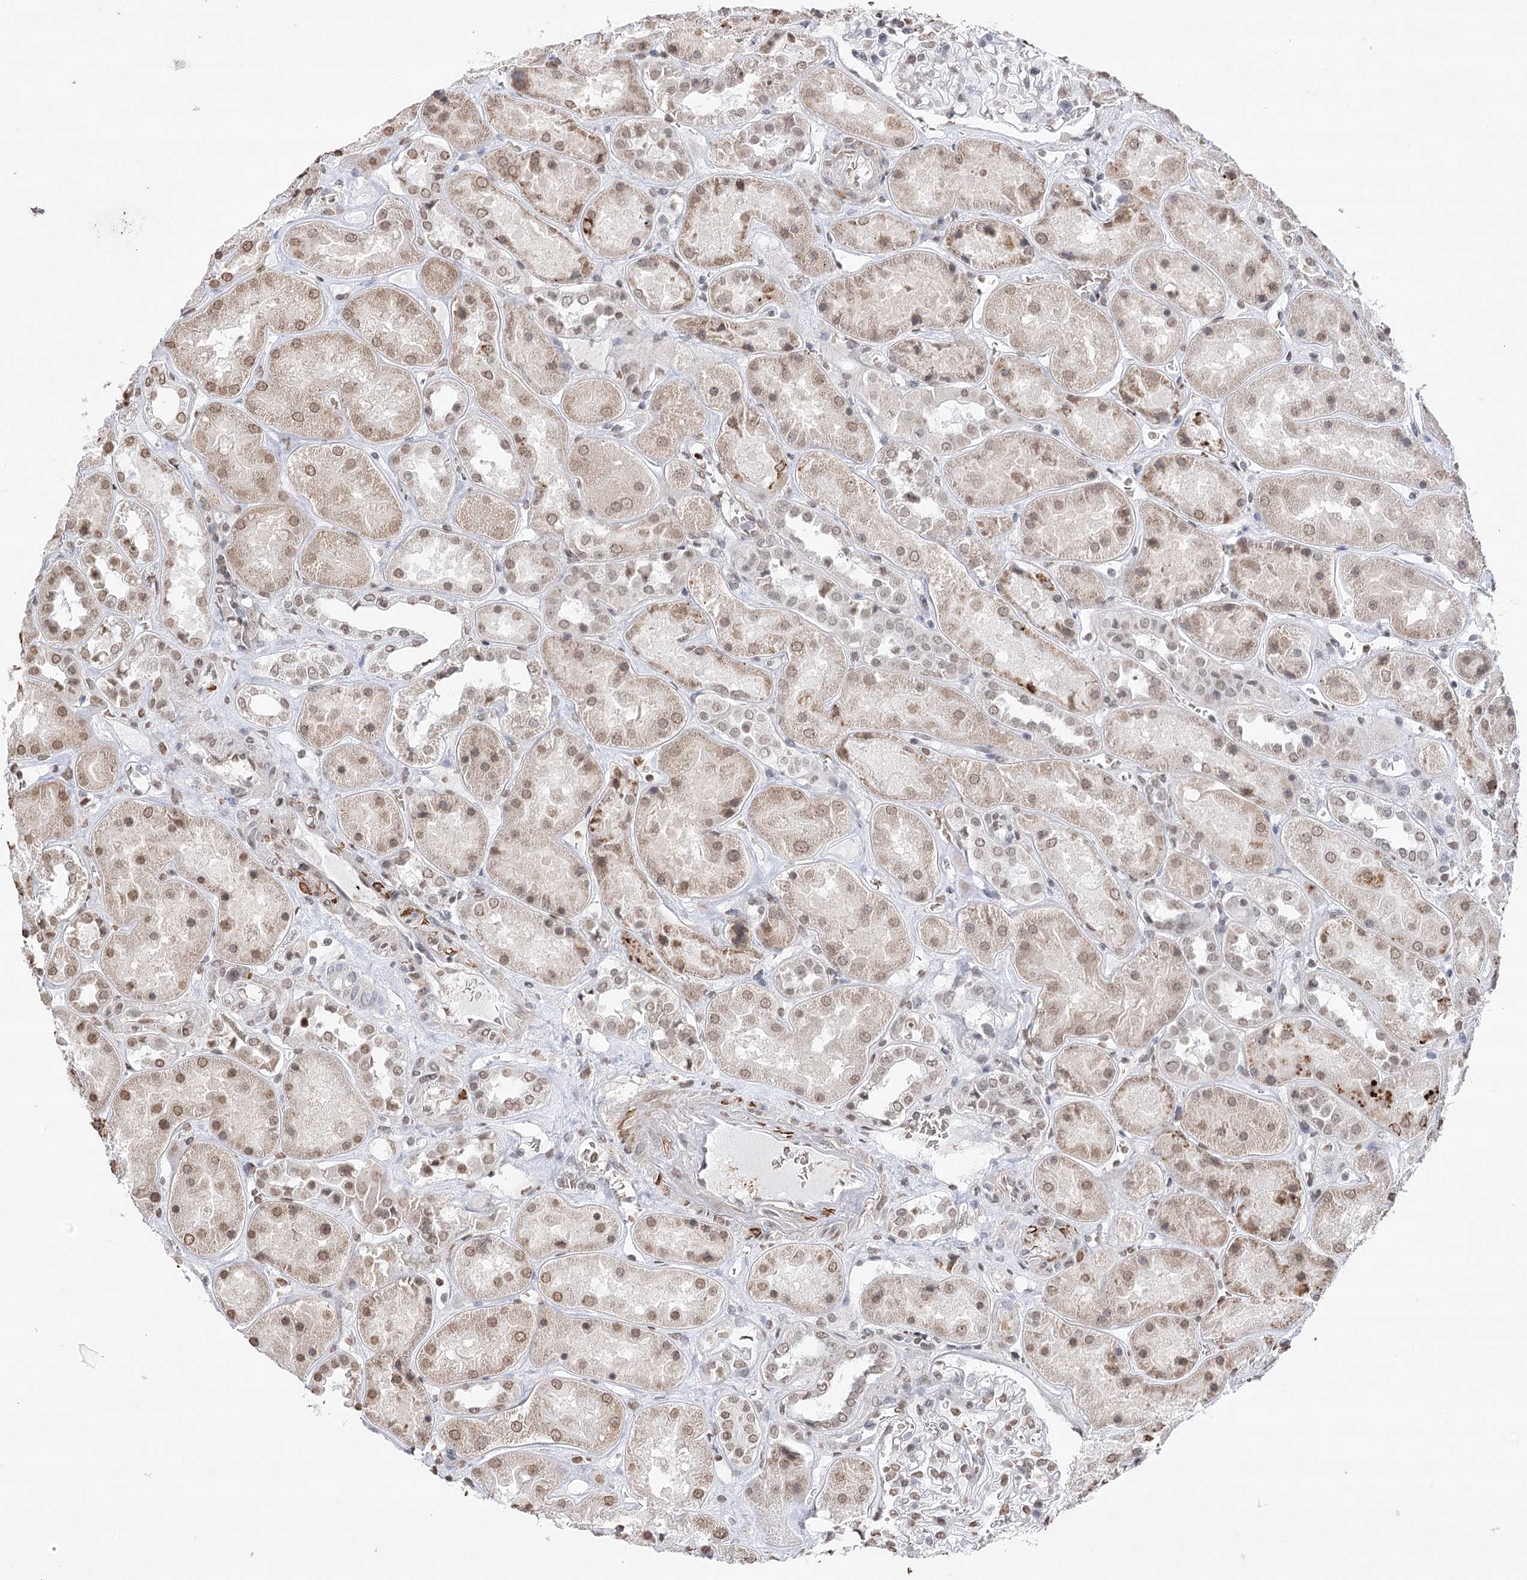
{"staining": {"intensity": "weak", "quantity": "<25%", "location": "nuclear"}, "tissue": "kidney", "cell_type": "Cells in glomeruli", "image_type": "normal", "snomed": [{"axis": "morphology", "description": "Normal tissue, NOS"}, {"axis": "topography", "description": "Kidney"}], "caption": "A high-resolution photomicrograph shows immunohistochemistry (IHC) staining of normal kidney, which reveals no significant staining in cells in glomeruli. (DAB immunohistochemistry (IHC) visualized using brightfield microscopy, high magnification).", "gene": "ENSG00000275740", "patient": {"sex": "male", "age": 70}}